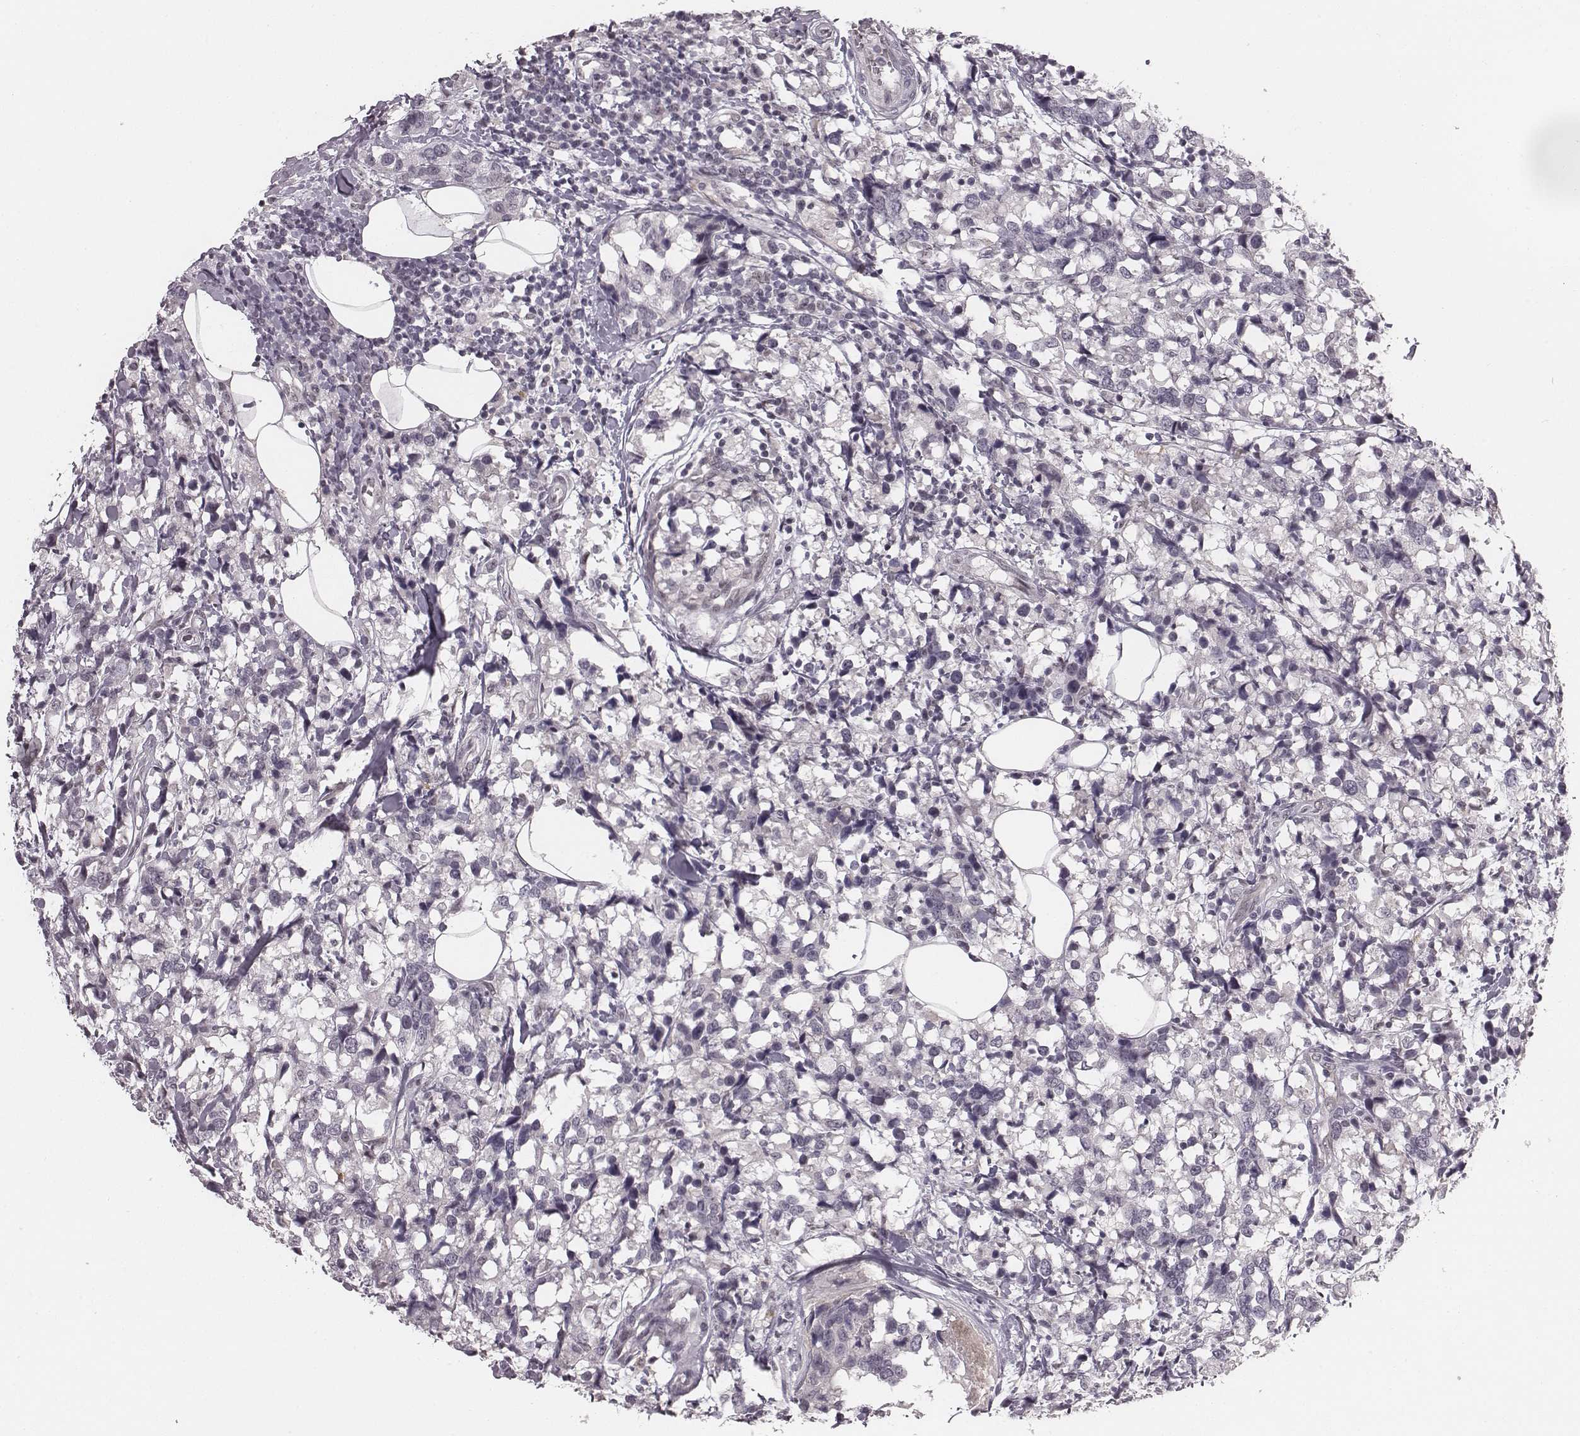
{"staining": {"intensity": "negative", "quantity": "none", "location": "none"}, "tissue": "breast cancer", "cell_type": "Tumor cells", "image_type": "cancer", "snomed": [{"axis": "morphology", "description": "Lobular carcinoma"}, {"axis": "topography", "description": "Breast"}], "caption": "Lobular carcinoma (breast) stained for a protein using immunohistochemistry demonstrates no positivity tumor cells.", "gene": "RPGRIP1", "patient": {"sex": "female", "age": 59}}